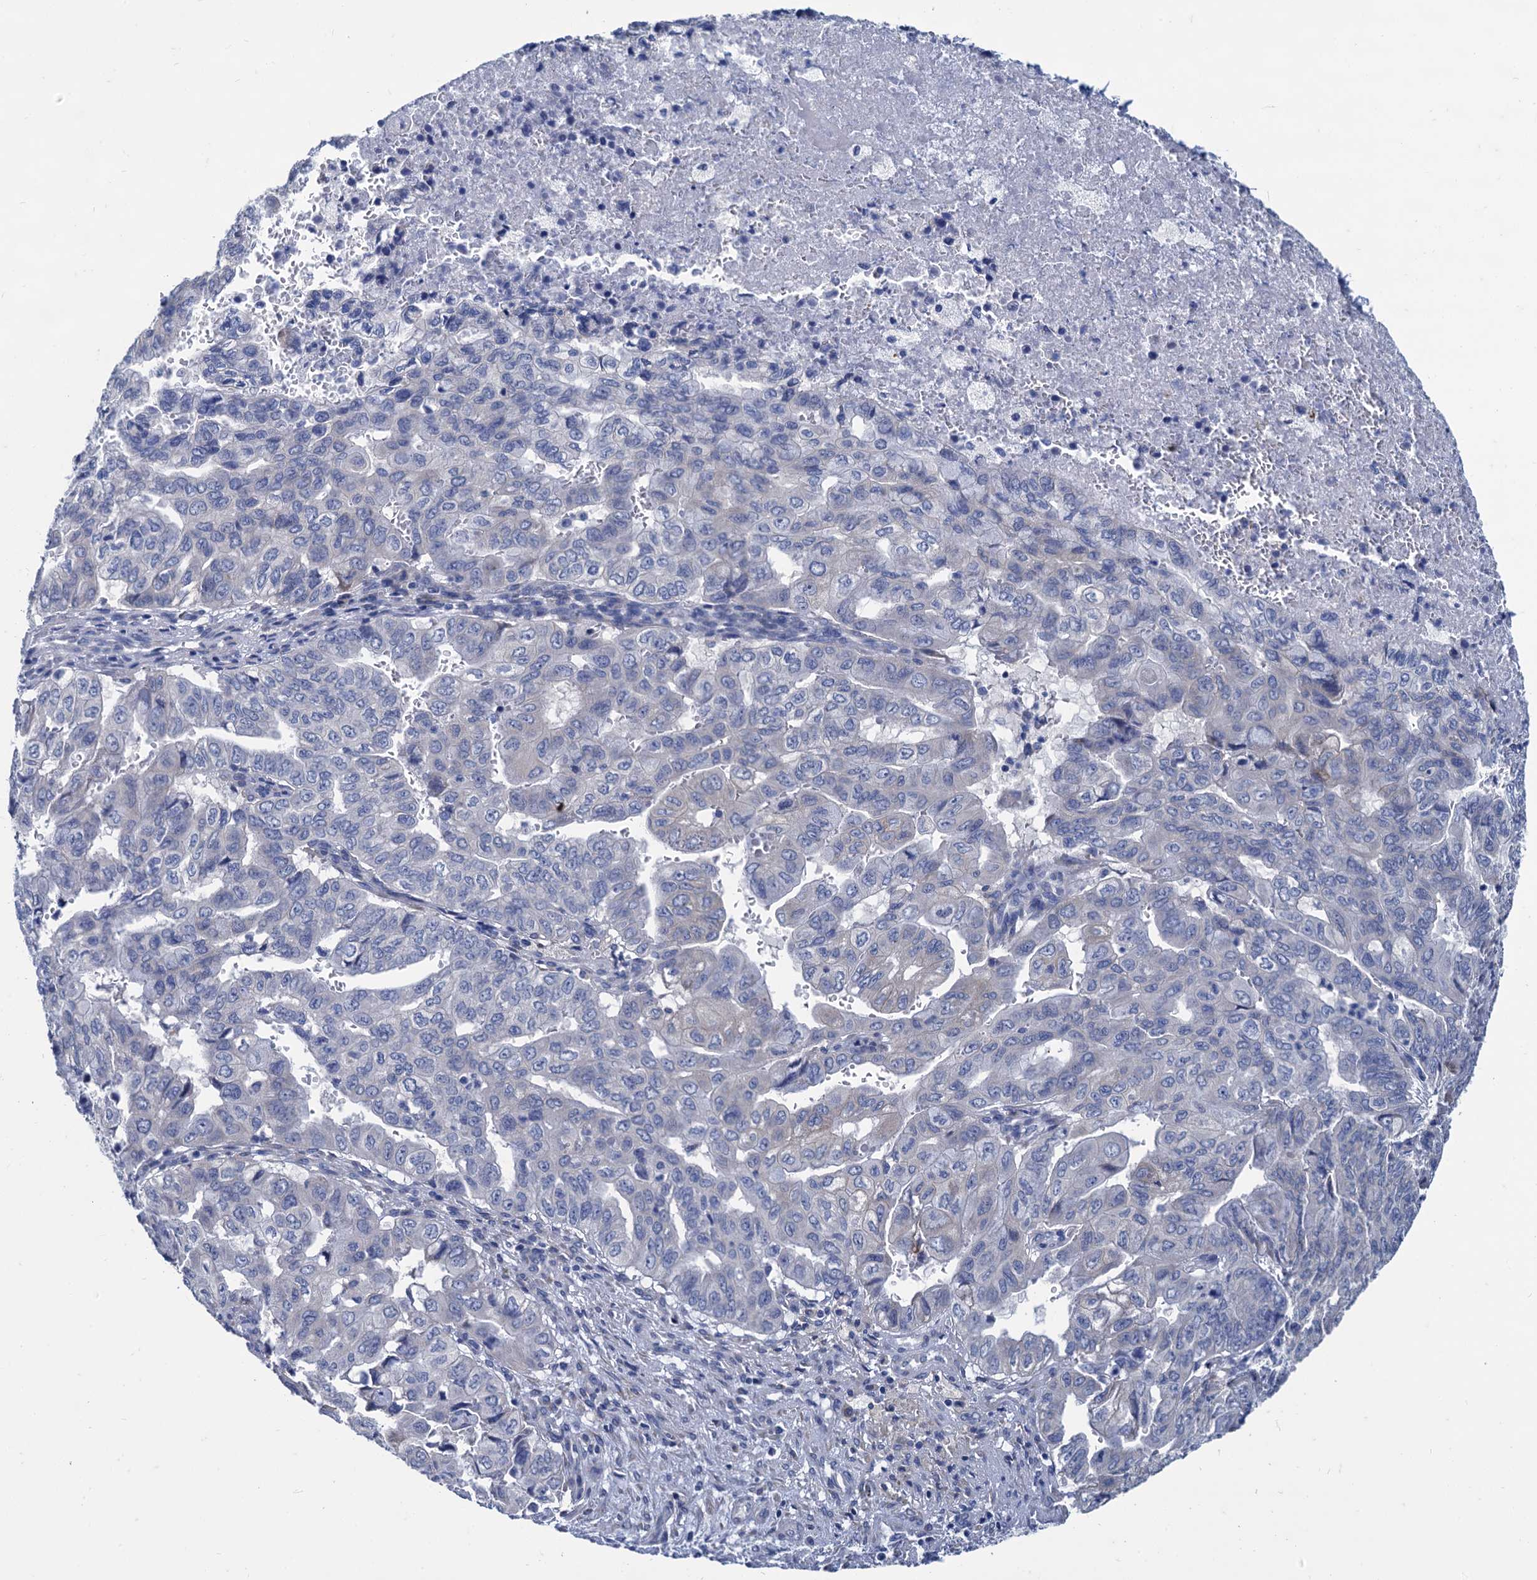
{"staining": {"intensity": "negative", "quantity": "none", "location": "none"}, "tissue": "pancreatic cancer", "cell_type": "Tumor cells", "image_type": "cancer", "snomed": [{"axis": "morphology", "description": "Adenocarcinoma, NOS"}, {"axis": "topography", "description": "Pancreas"}], "caption": "DAB (3,3'-diaminobenzidine) immunohistochemical staining of adenocarcinoma (pancreatic) reveals no significant staining in tumor cells.", "gene": "FOXR2", "patient": {"sex": "male", "age": 51}}